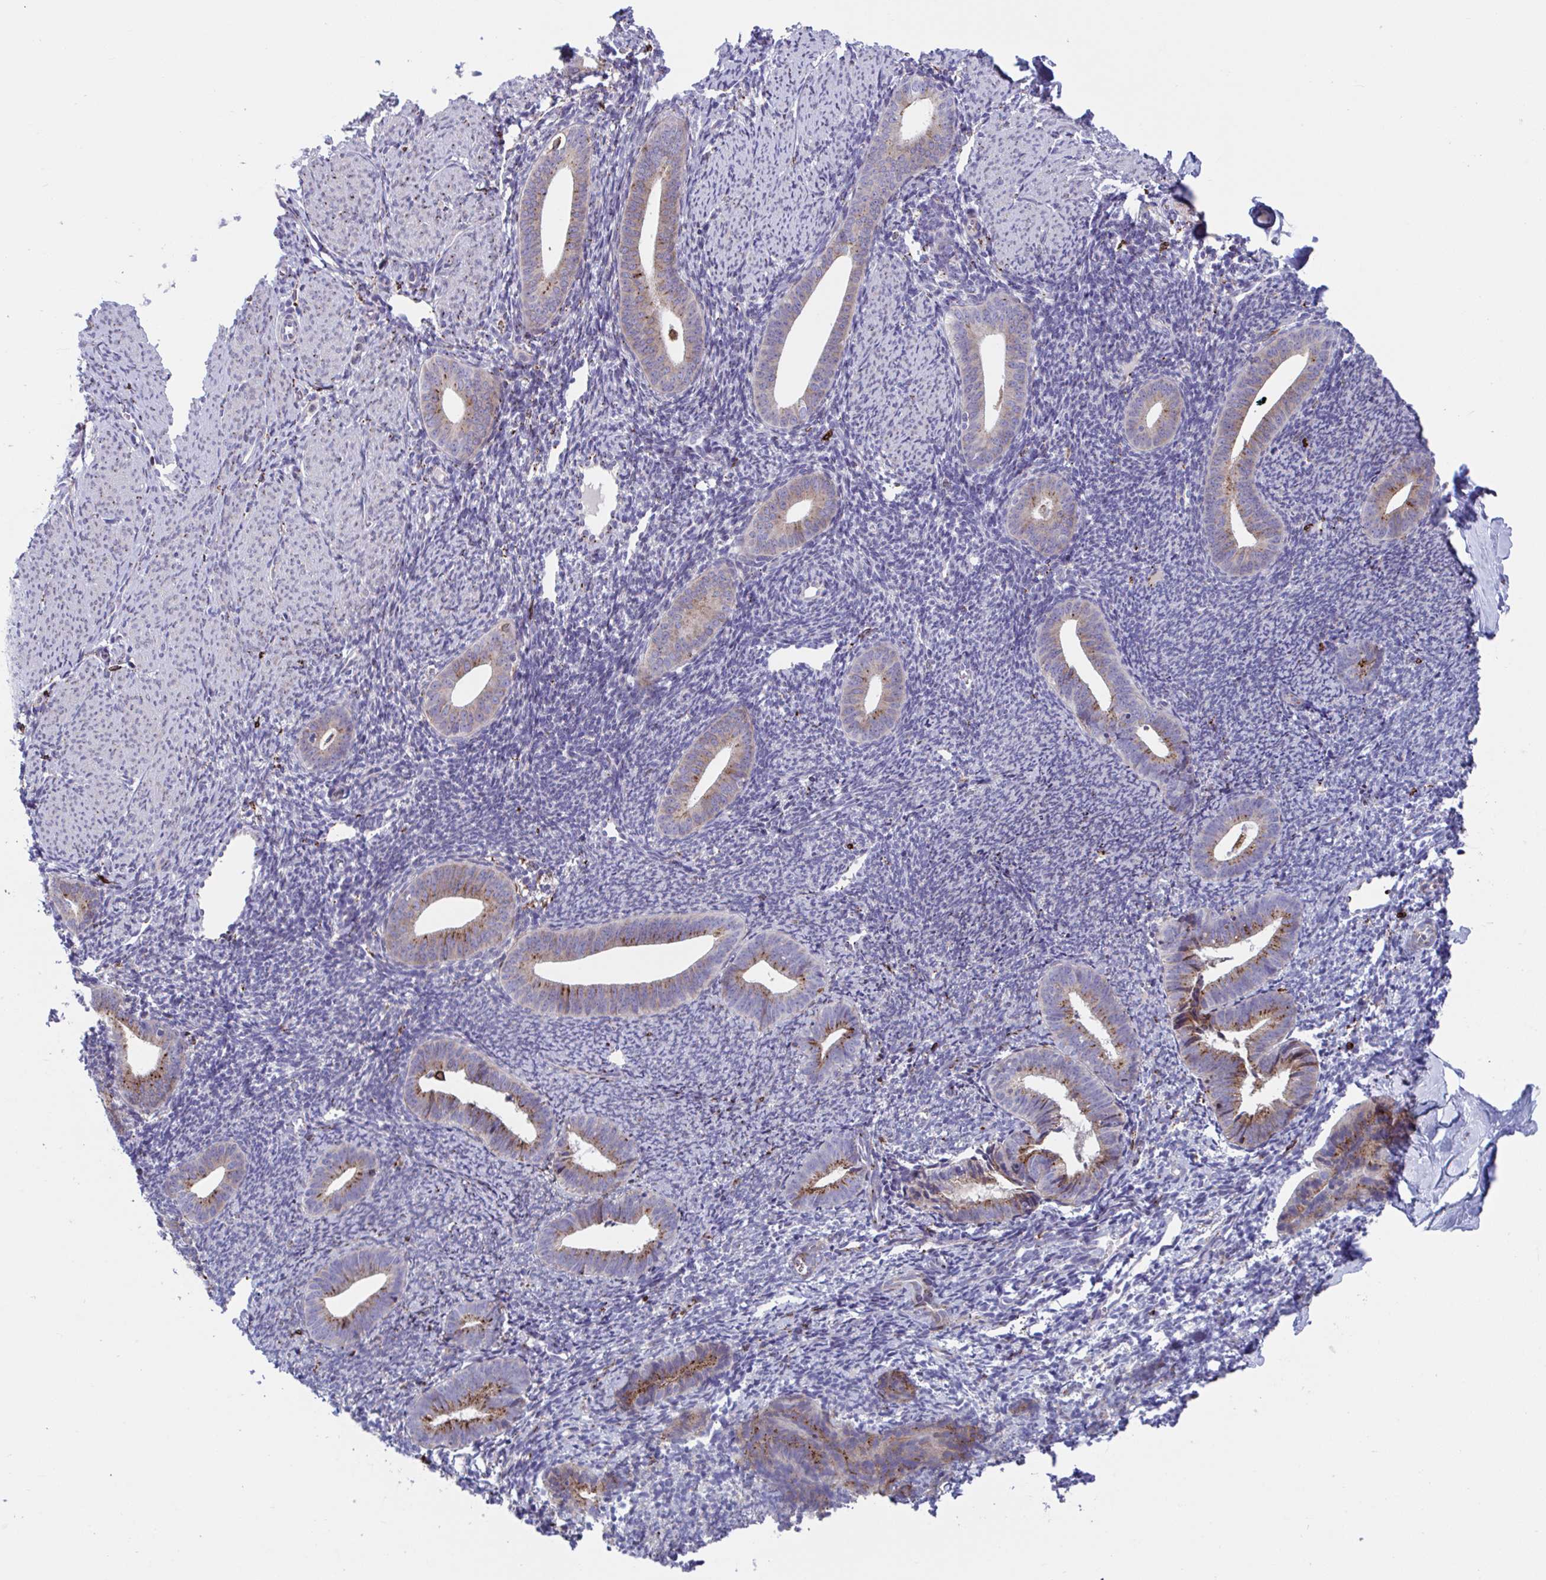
{"staining": {"intensity": "strong", "quantity": "<25%", "location": "cytoplasmic/membranous"}, "tissue": "endometrium", "cell_type": "Cells in endometrial stroma", "image_type": "normal", "snomed": [{"axis": "morphology", "description": "Normal tissue, NOS"}, {"axis": "topography", "description": "Endometrium"}], "caption": "High-power microscopy captured an IHC micrograph of normal endometrium, revealing strong cytoplasmic/membranous staining in about <25% of cells in endometrial stroma.", "gene": "RFK", "patient": {"sex": "female", "age": 39}}